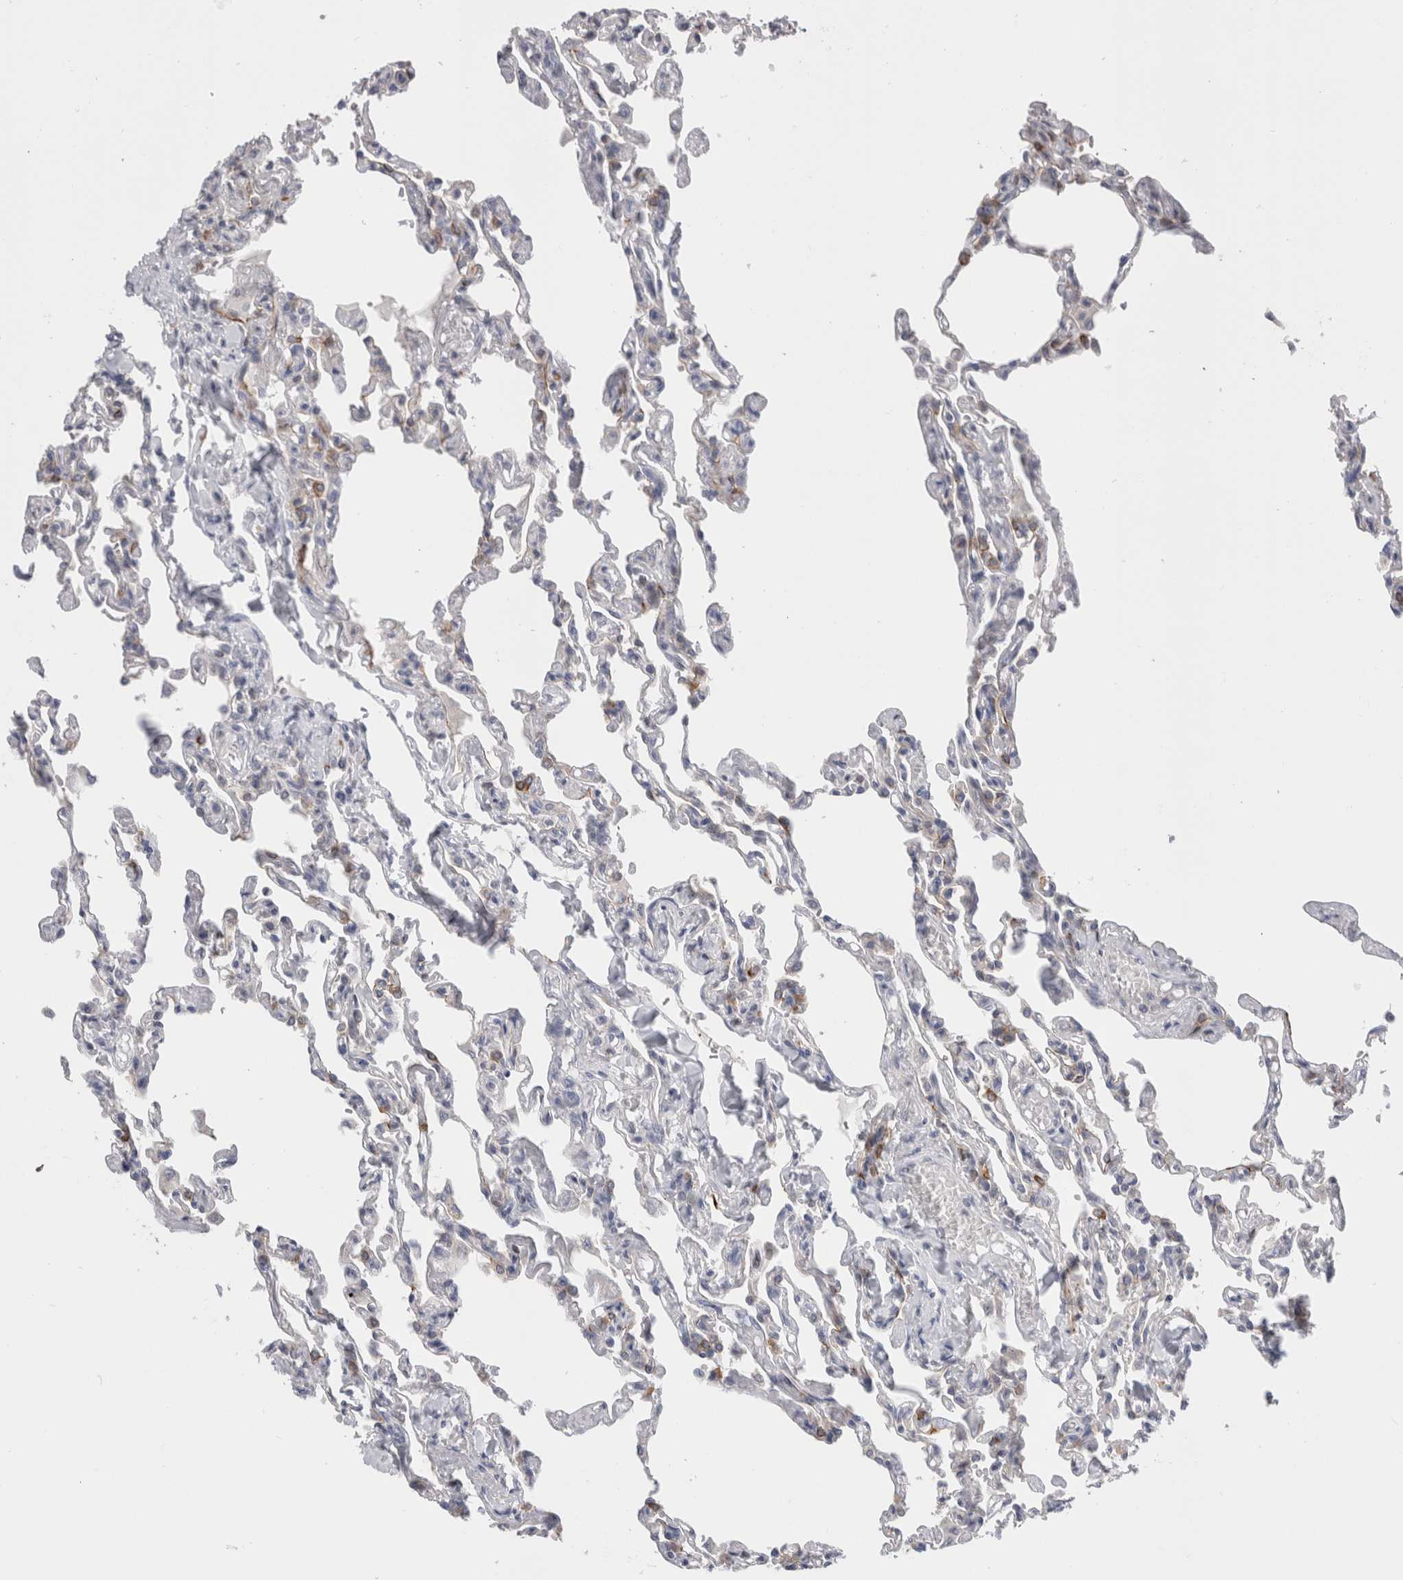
{"staining": {"intensity": "weak", "quantity": "<25%", "location": "cytoplasmic/membranous"}, "tissue": "lung", "cell_type": "Alveolar cells", "image_type": "normal", "snomed": [{"axis": "morphology", "description": "Normal tissue, NOS"}, {"axis": "topography", "description": "Lung"}], "caption": "IHC photomicrograph of normal lung stained for a protein (brown), which demonstrates no staining in alveolar cells.", "gene": "SLC20A2", "patient": {"sex": "male", "age": 21}}